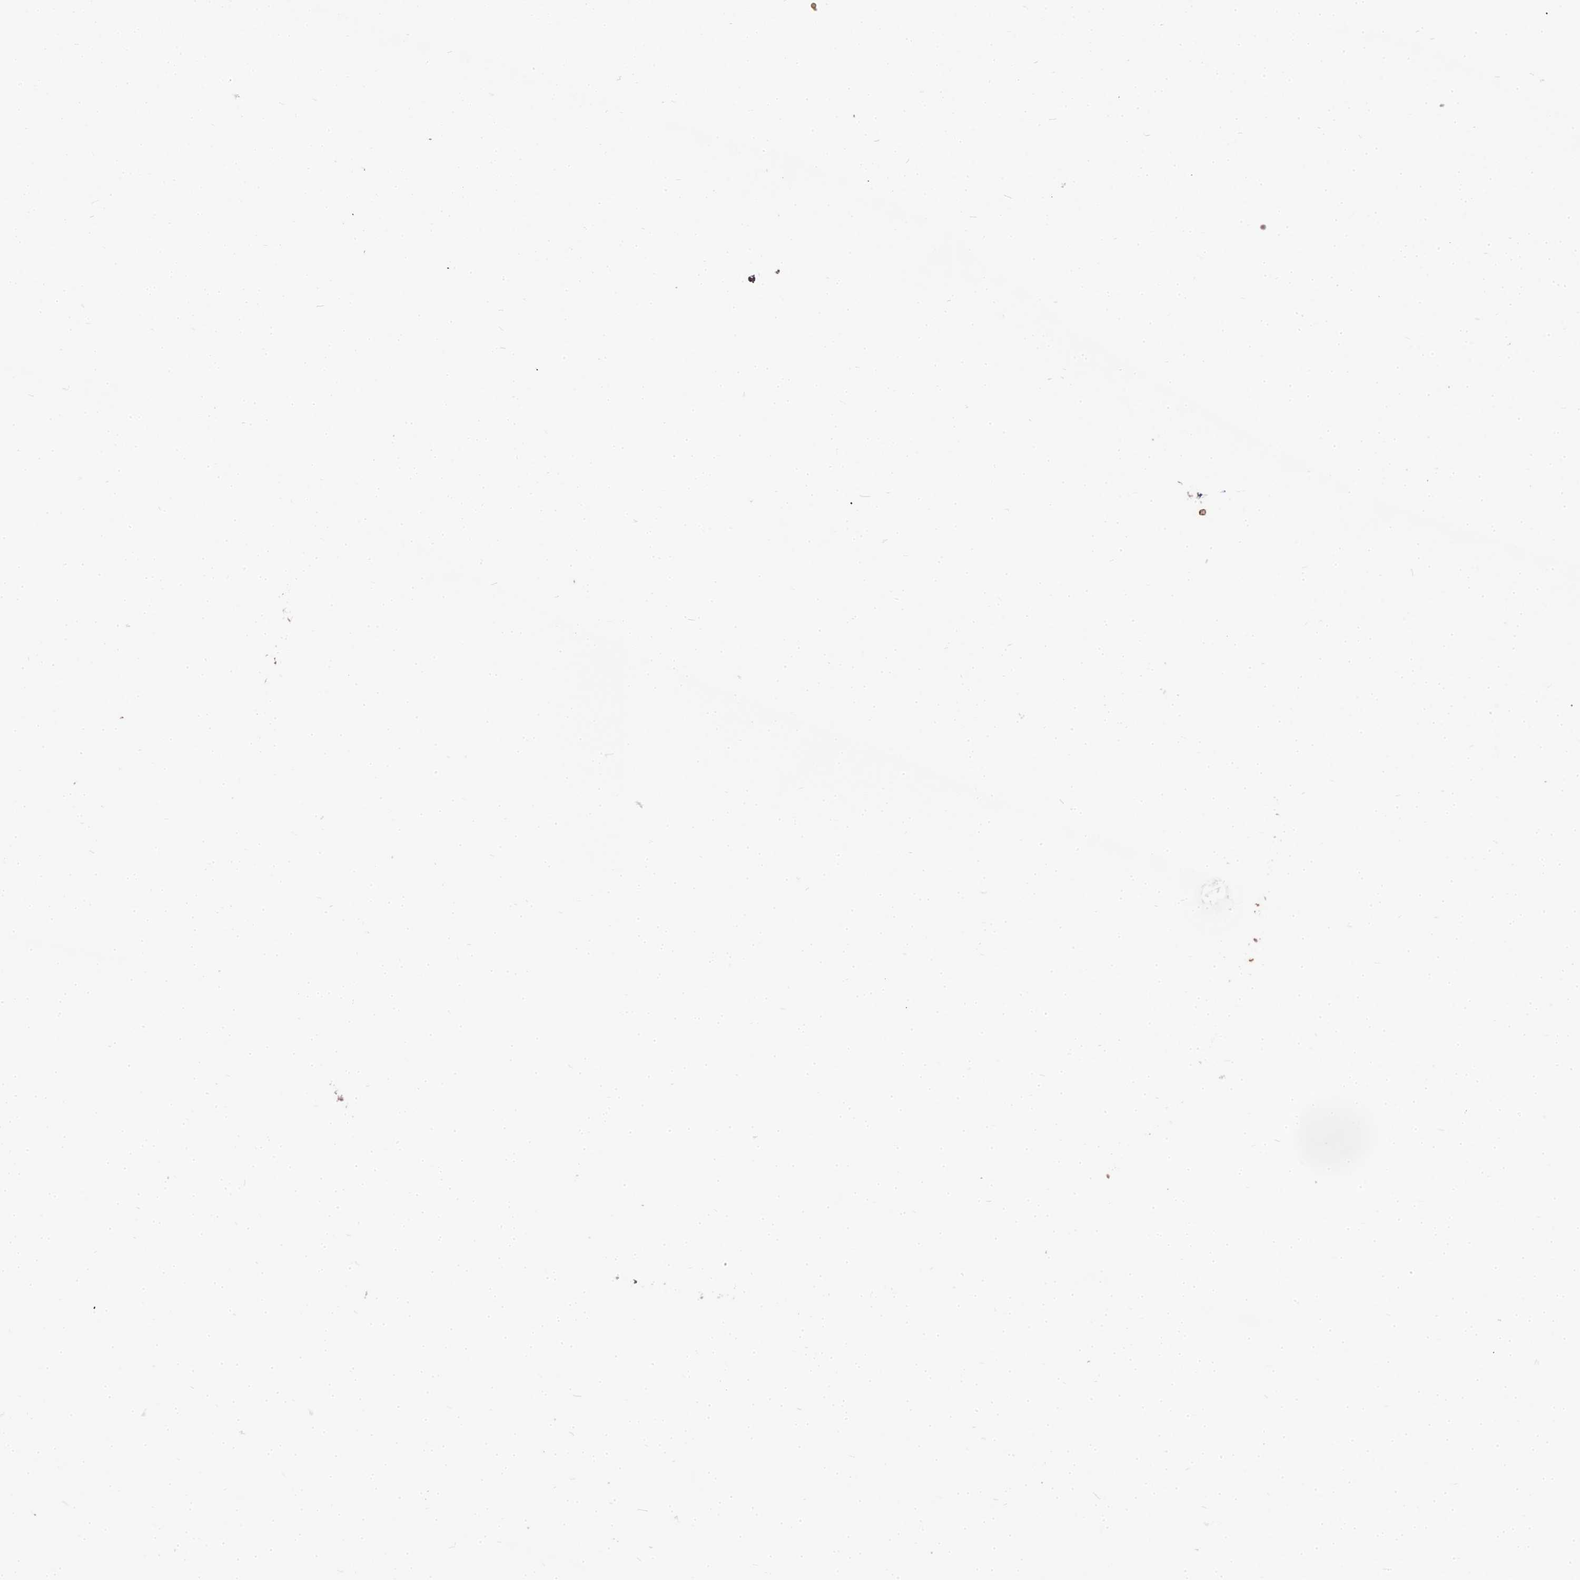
{"staining": {"intensity": "moderate", "quantity": ">75%", "location": "nuclear"}, "tissue": "parathyroid gland", "cell_type": "Glandular cells", "image_type": "normal", "snomed": [{"axis": "morphology", "description": "Normal tissue, NOS"}, {"axis": "topography", "description": "Parathyroid gland"}], "caption": "Protein staining of unremarkable parathyroid gland demonstrates moderate nuclear staining in about >75% of glandular cells.", "gene": "BCL9", "patient": {"sex": "male", "age": 83}}